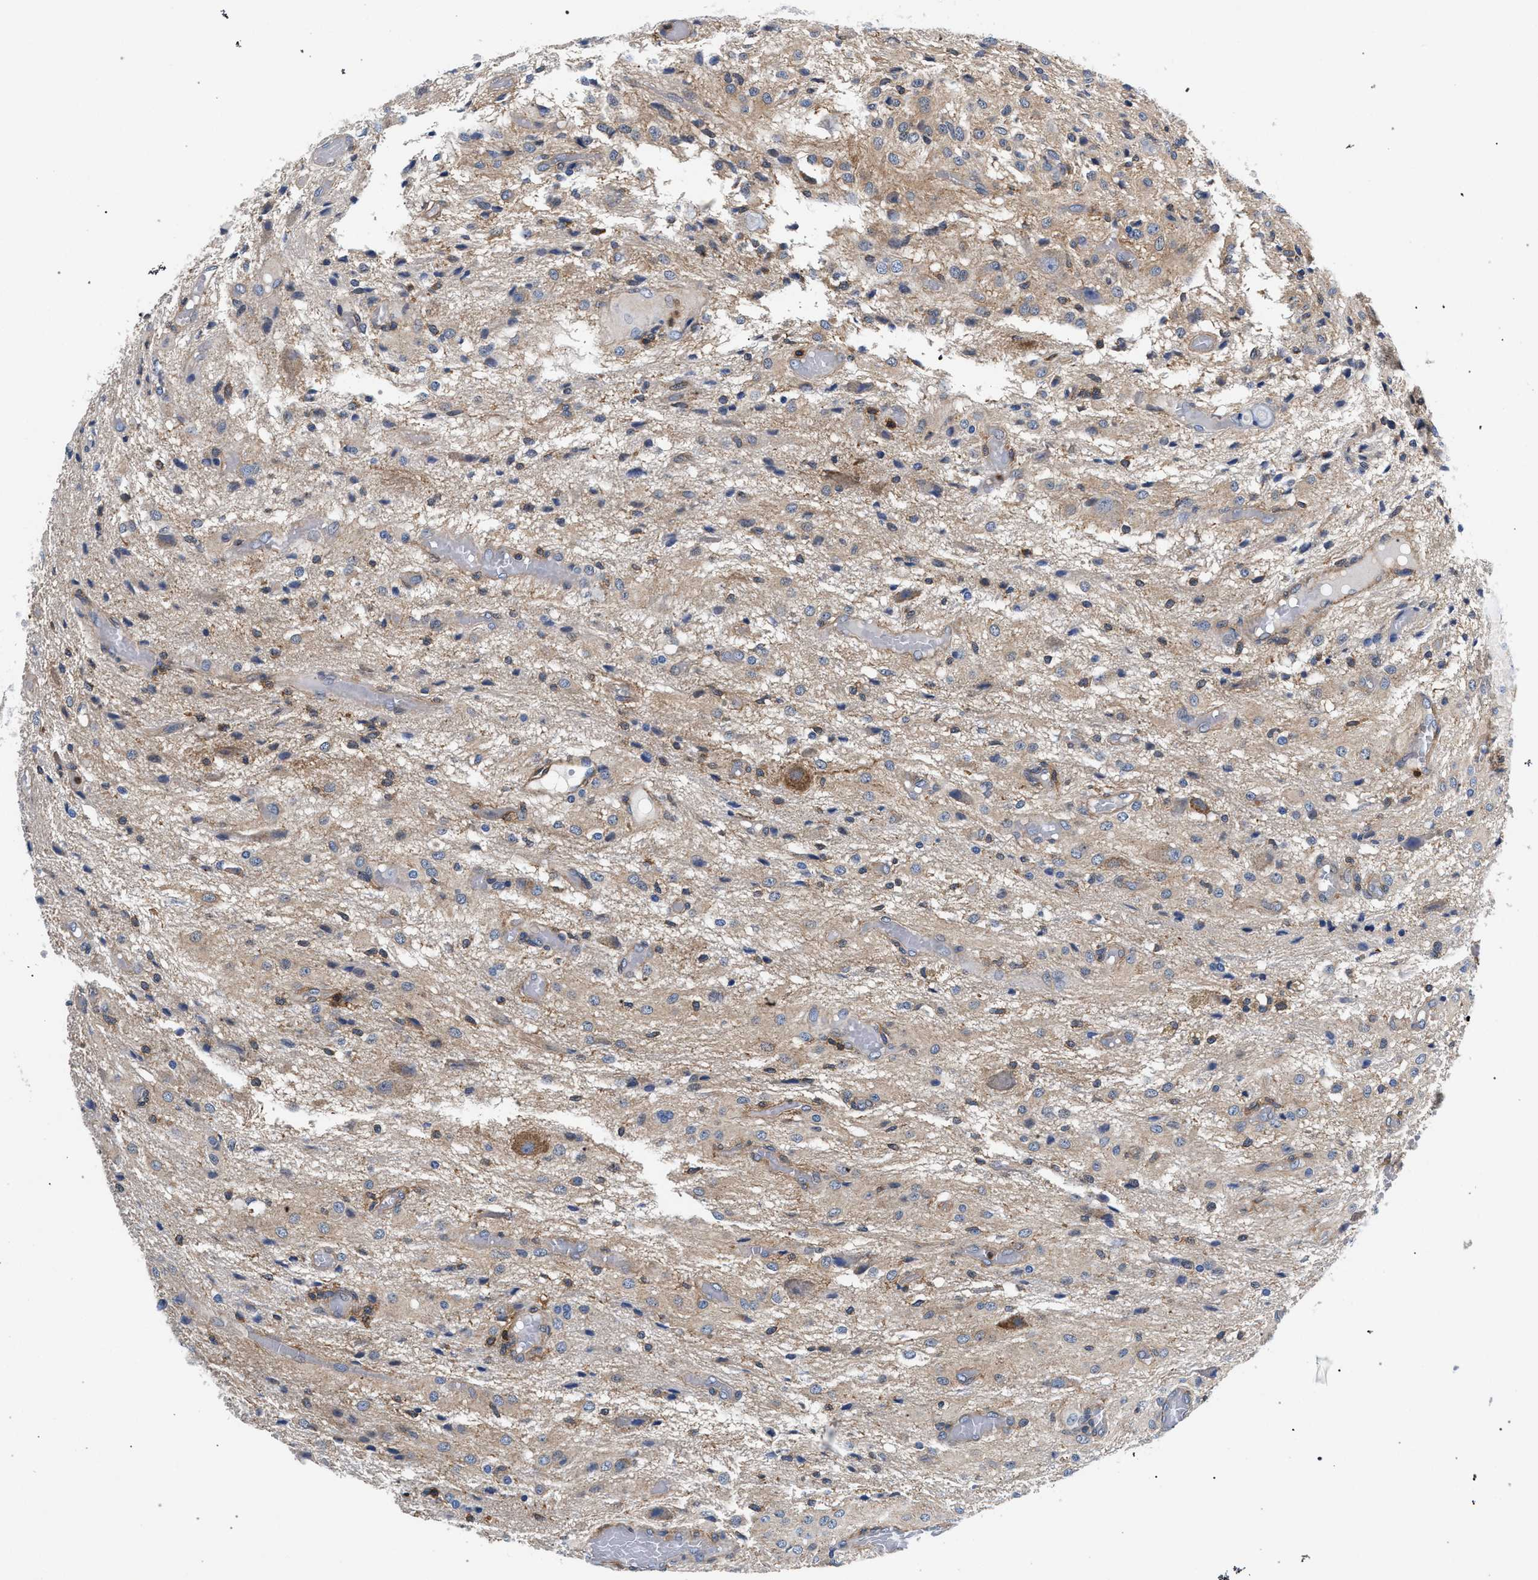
{"staining": {"intensity": "negative", "quantity": "none", "location": "none"}, "tissue": "glioma", "cell_type": "Tumor cells", "image_type": "cancer", "snomed": [{"axis": "morphology", "description": "Glioma, malignant, High grade"}, {"axis": "topography", "description": "Brain"}], "caption": "There is no significant positivity in tumor cells of glioma.", "gene": "LASP1", "patient": {"sex": "female", "age": 59}}